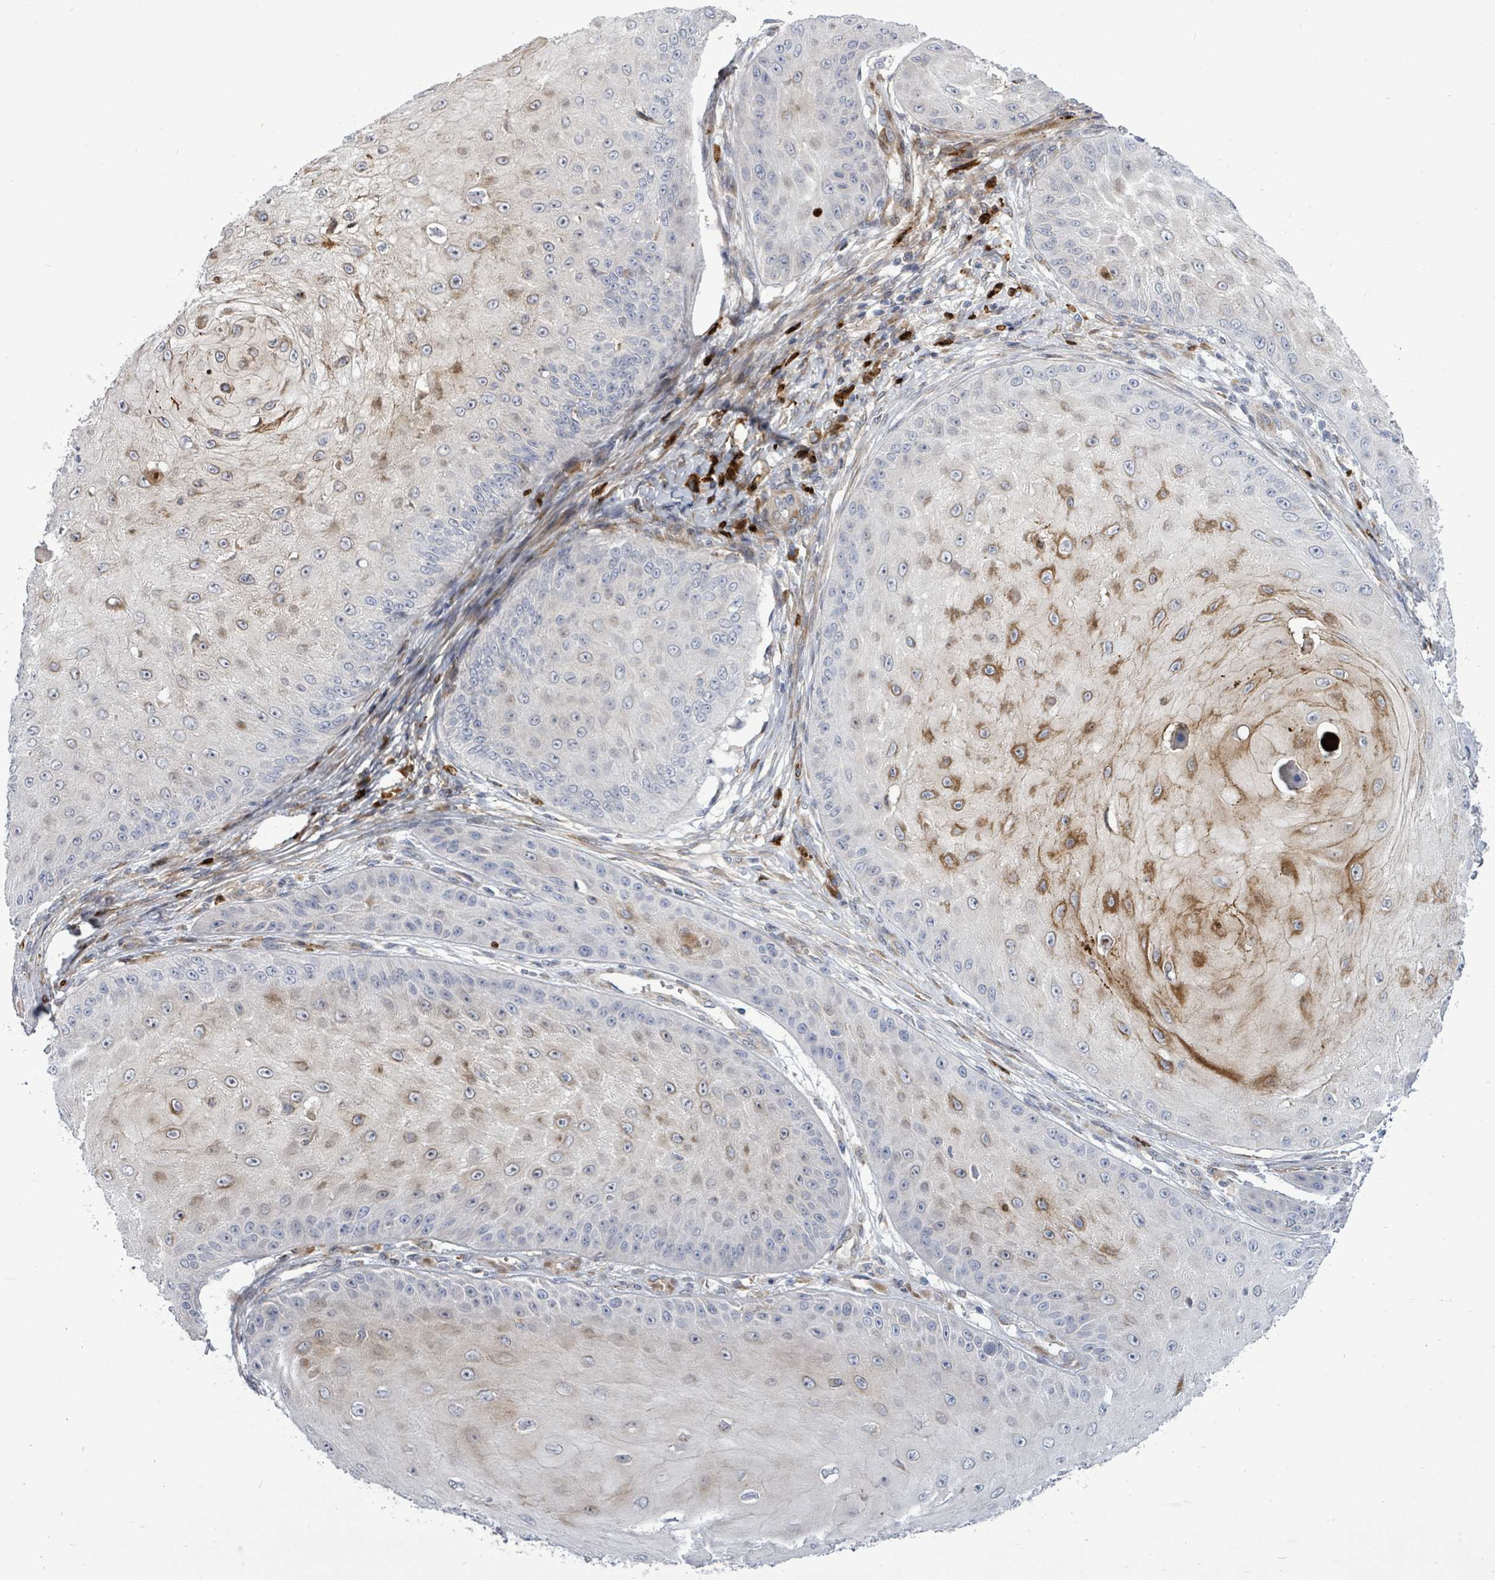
{"staining": {"intensity": "moderate", "quantity": "25%-75%", "location": "cytoplasmic/membranous"}, "tissue": "skin cancer", "cell_type": "Tumor cells", "image_type": "cancer", "snomed": [{"axis": "morphology", "description": "Squamous cell carcinoma, NOS"}, {"axis": "topography", "description": "Skin"}], "caption": "The histopathology image reveals staining of skin cancer (squamous cell carcinoma), revealing moderate cytoplasmic/membranous protein staining (brown color) within tumor cells.", "gene": "SAR1A", "patient": {"sex": "male", "age": 70}}